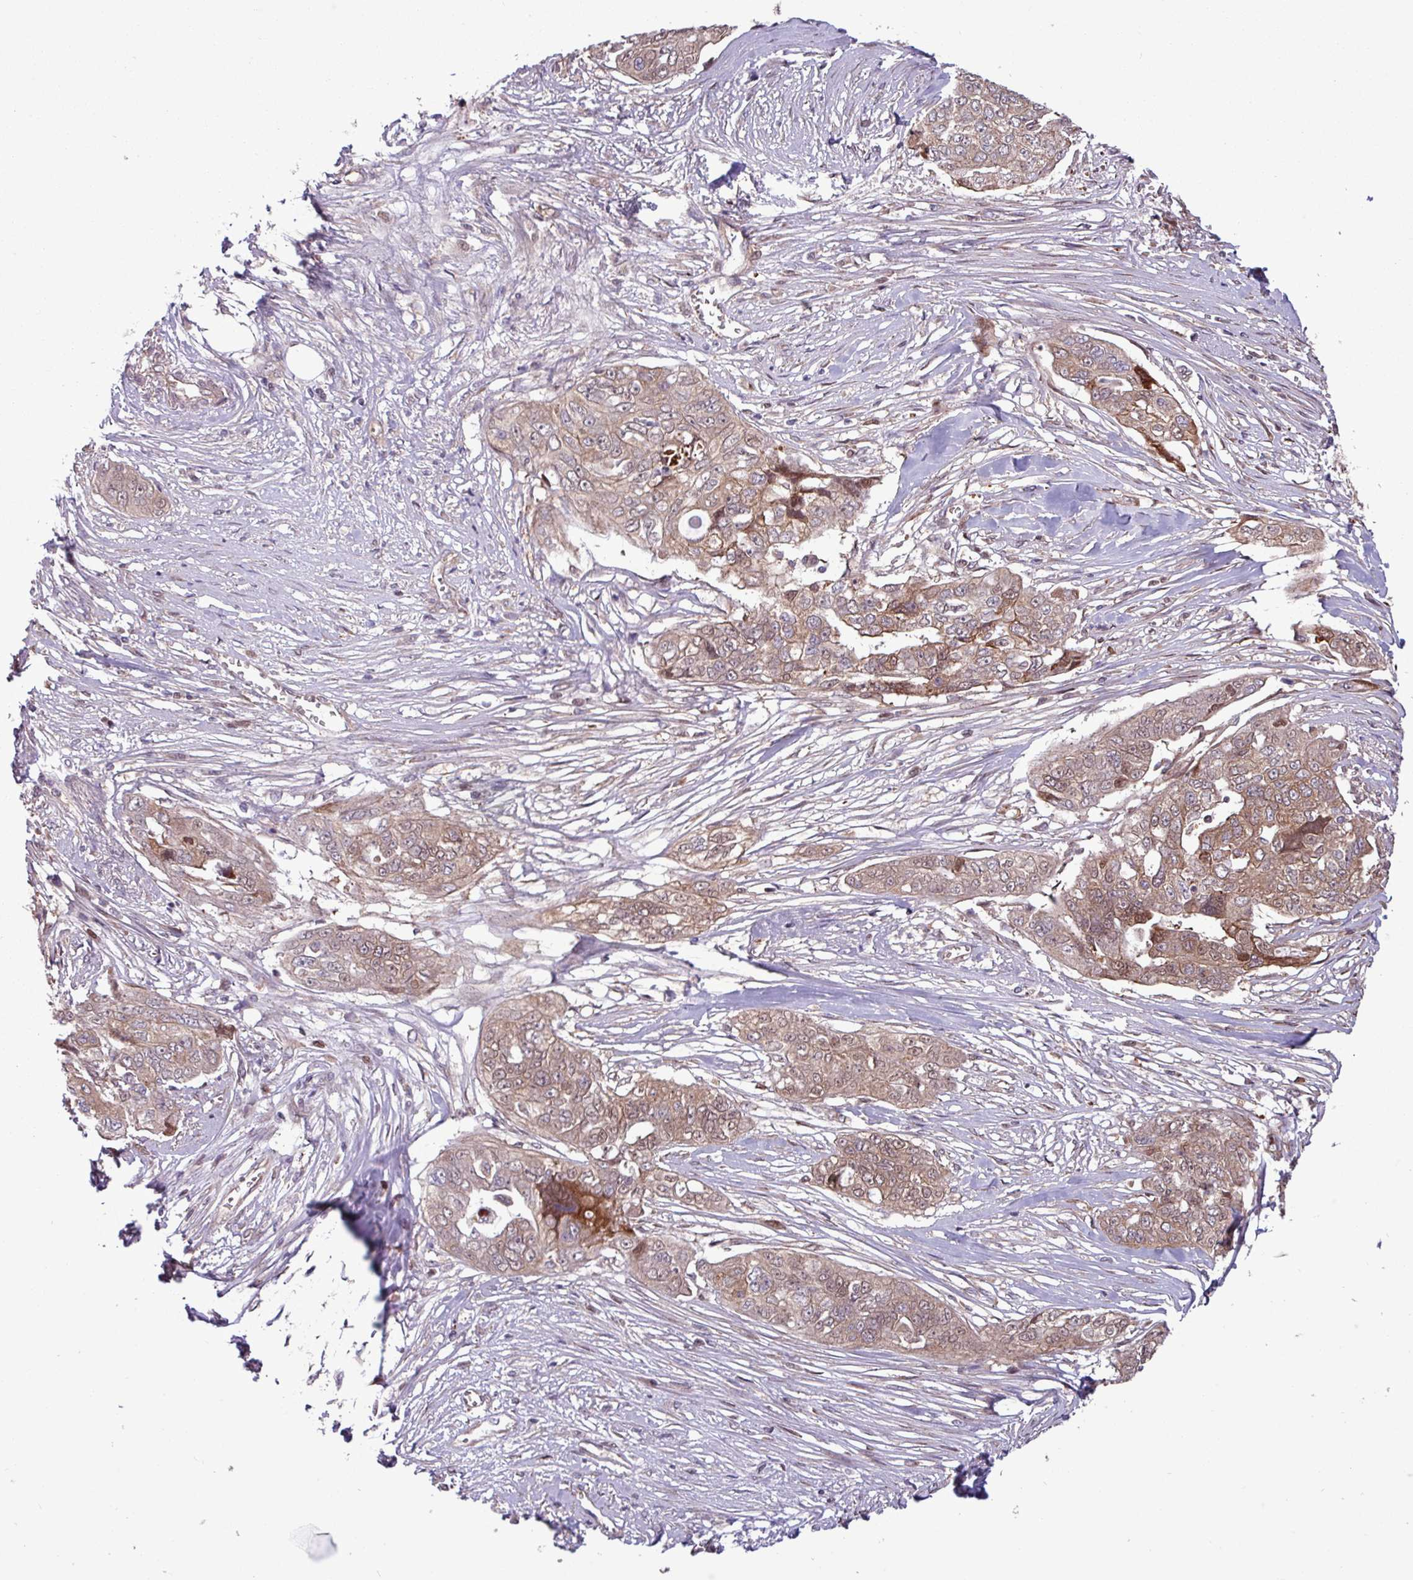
{"staining": {"intensity": "moderate", "quantity": ">75%", "location": "cytoplasmic/membranous,nuclear"}, "tissue": "ovarian cancer", "cell_type": "Tumor cells", "image_type": "cancer", "snomed": [{"axis": "morphology", "description": "Carcinoma, endometroid"}, {"axis": "topography", "description": "Ovary"}], "caption": "A high-resolution photomicrograph shows immunohistochemistry (IHC) staining of endometroid carcinoma (ovarian), which reveals moderate cytoplasmic/membranous and nuclear staining in approximately >75% of tumor cells. The staining is performed using DAB (3,3'-diaminobenzidine) brown chromogen to label protein expression. The nuclei are counter-stained blue using hematoxylin.", "gene": "PDPR", "patient": {"sex": "female", "age": 70}}